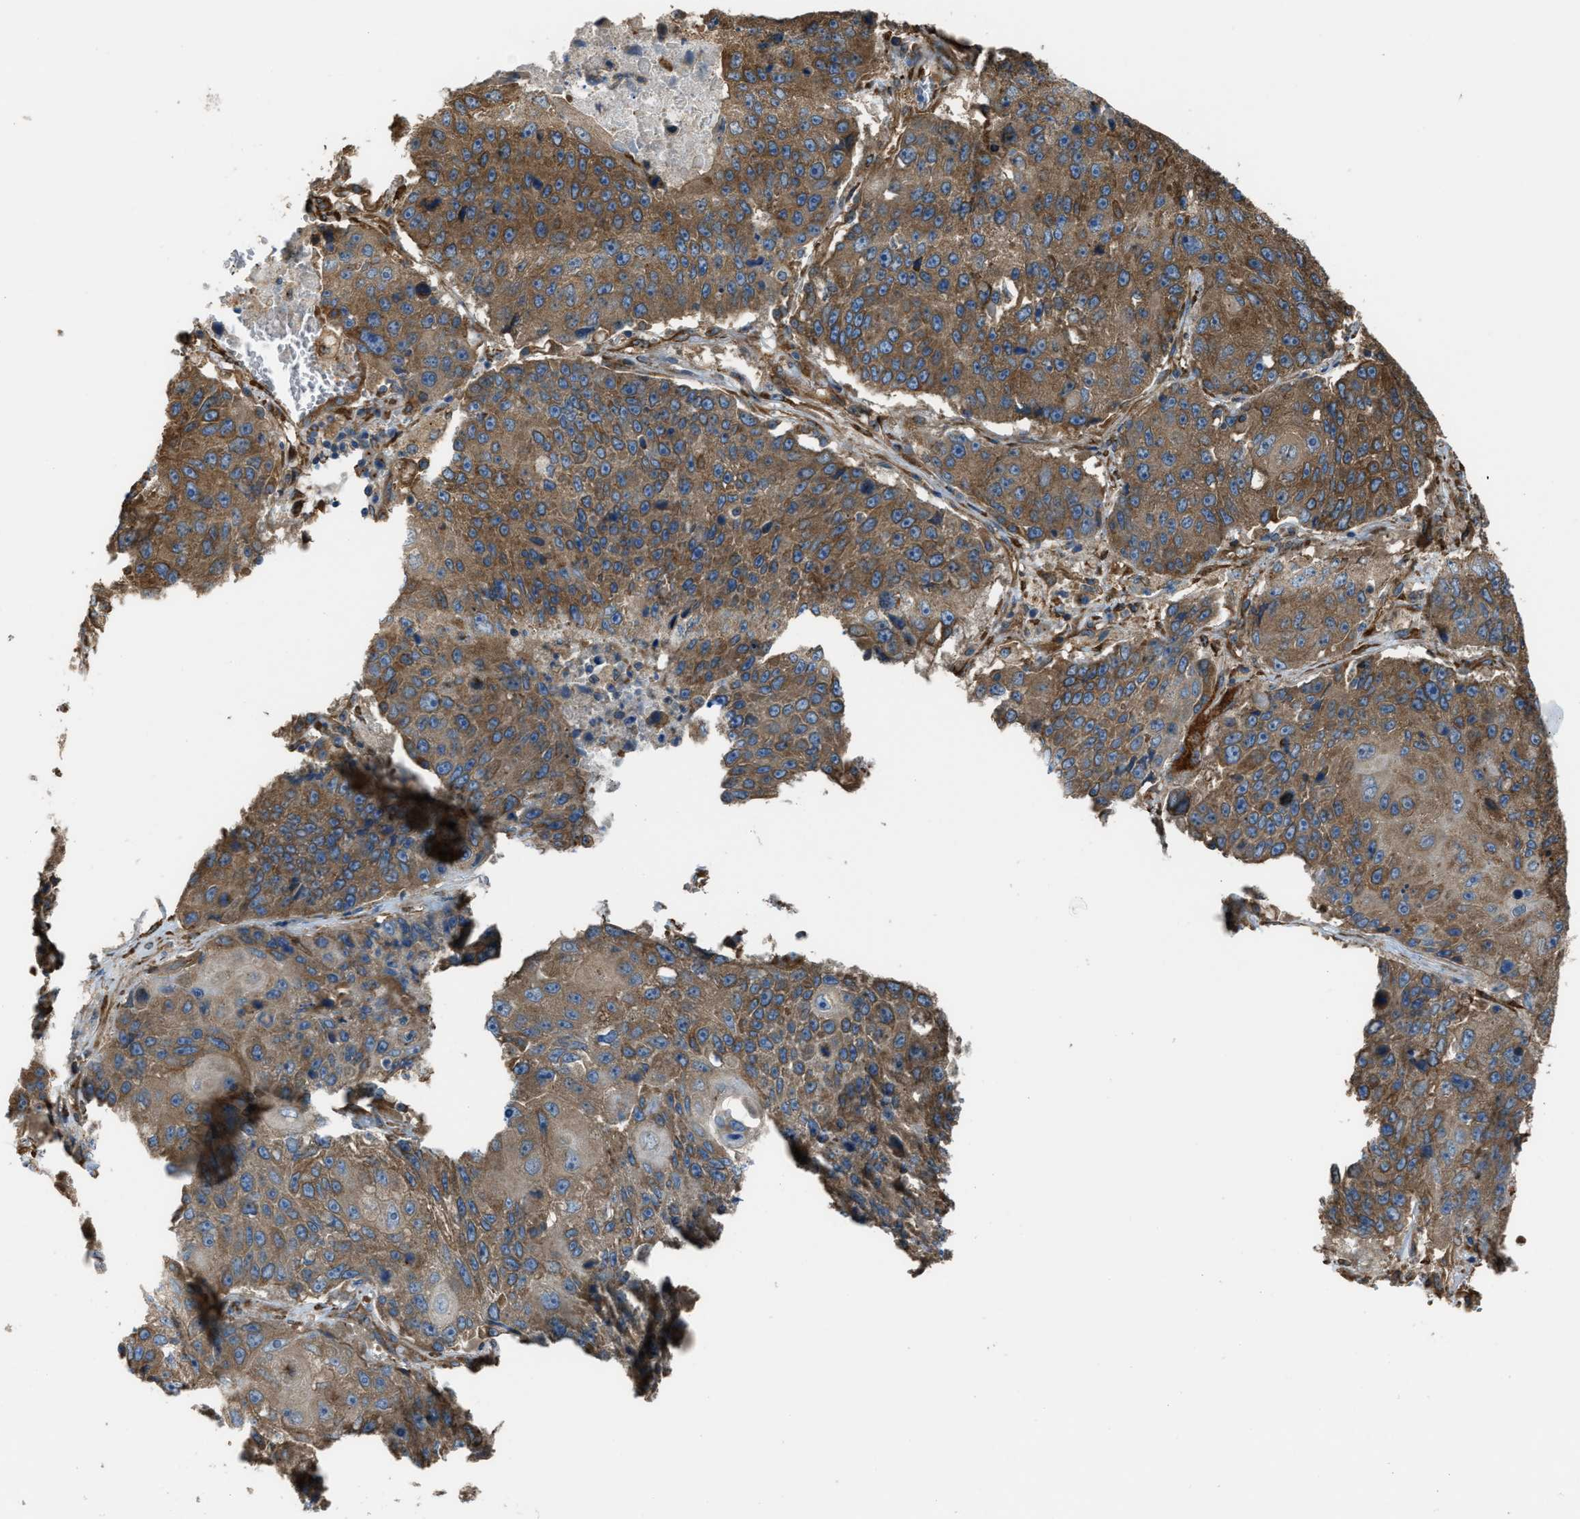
{"staining": {"intensity": "moderate", "quantity": ">75%", "location": "cytoplasmic/membranous"}, "tissue": "lung cancer", "cell_type": "Tumor cells", "image_type": "cancer", "snomed": [{"axis": "morphology", "description": "Squamous cell carcinoma, NOS"}, {"axis": "topography", "description": "Lung"}], "caption": "High-magnification brightfield microscopy of lung cancer stained with DAB (3,3'-diaminobenzidine) (brown) and counterstained with hematoxylin (blue). tumor cells exhibit moderate cytoplasmic/membranous staining is identified in about>75% of cells. (Stains: DAB (3,3'-diaminobenzidine) in brown, nuclei in blue, Microscopy: brightfield microscopy at high magnification).", "gene": "TRPC1", "patient": {"sex": "male", "age": 61}}